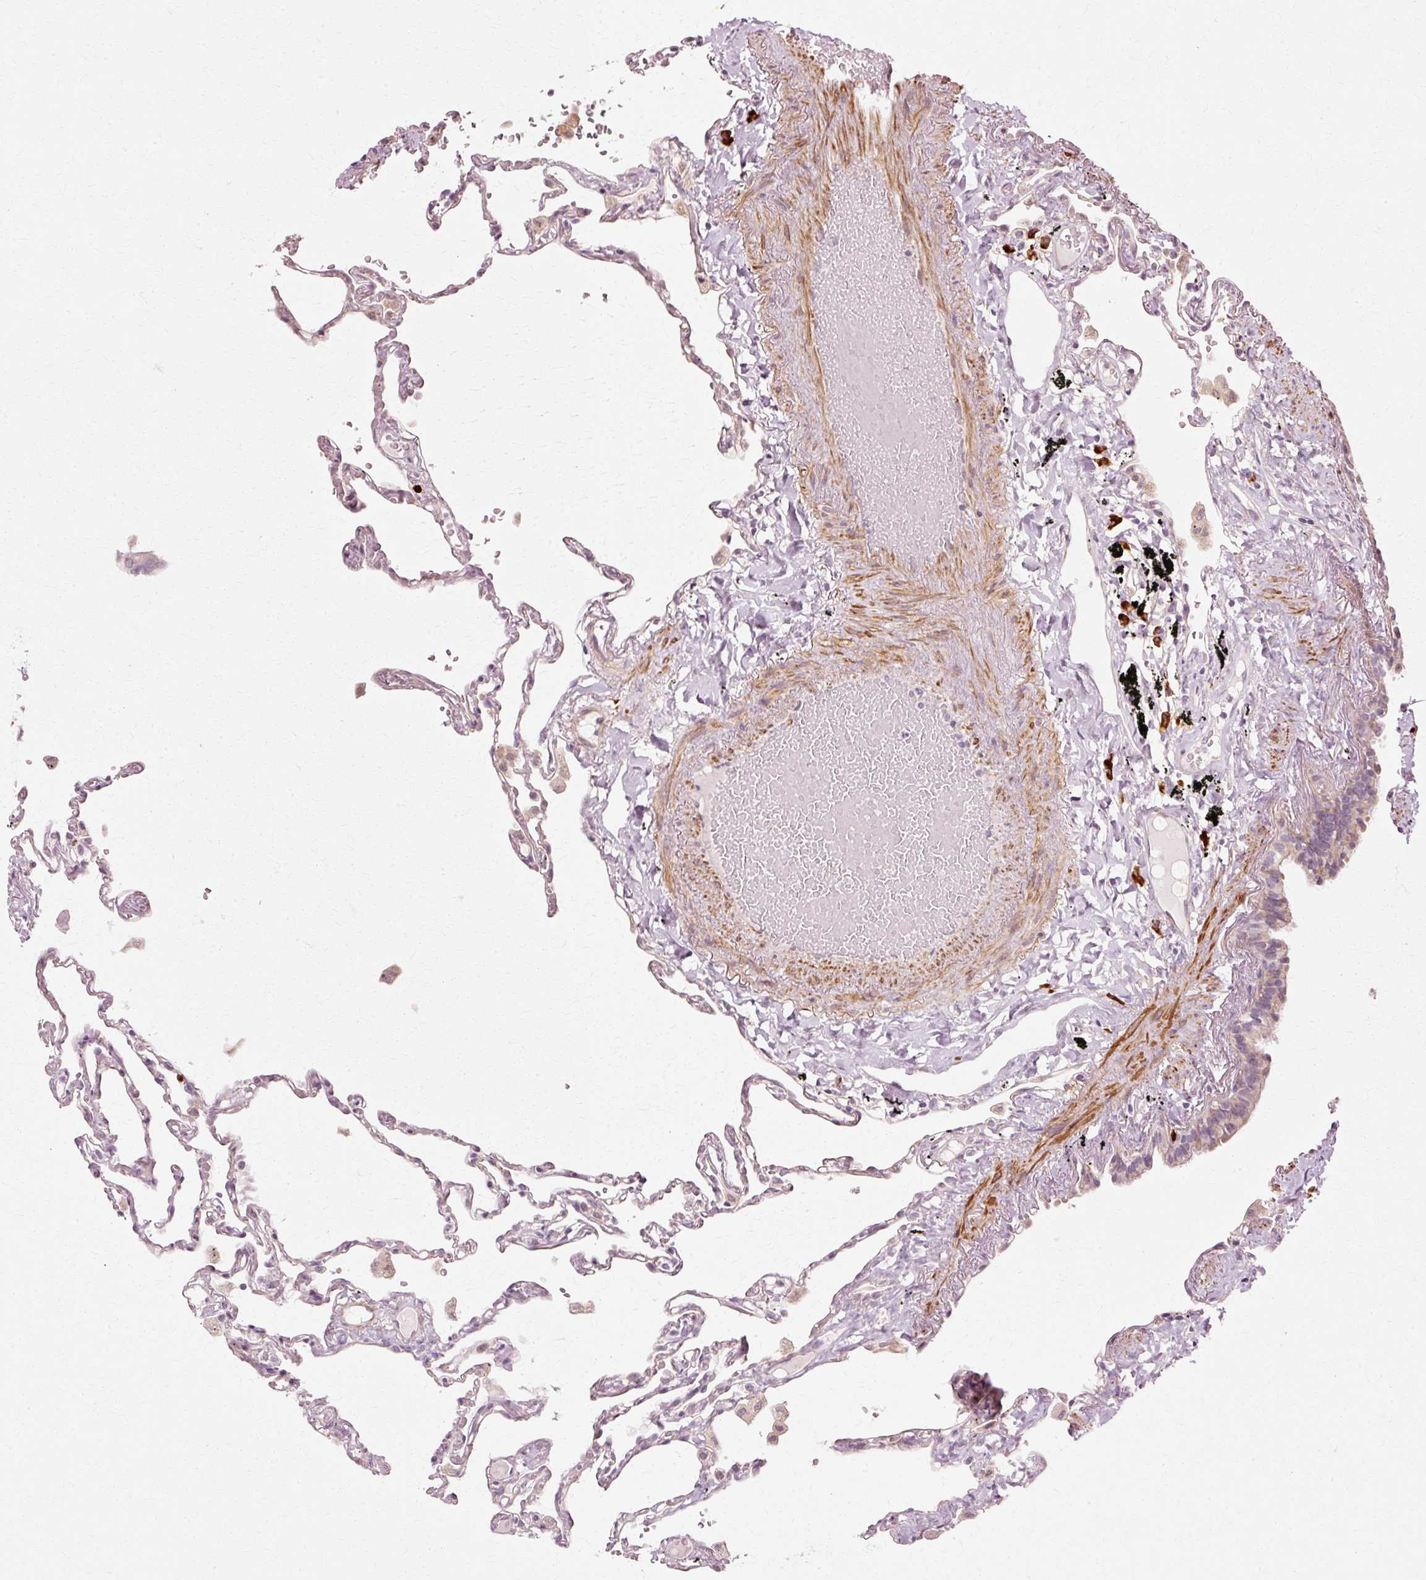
{"staining": {"intensity": "weak", "quantity": "<25%", "location": "cytoplasmic/membranous"}, "tissue": "lung", "cell_type": "Alveolar cells", "image_type": "normal", "snomed": [{"axis": "morphology", "description": "Normal tissue, NOS"}, {"axis": "topography", "description": "Lung"}], "caption": "Immunohistochemistry micrograph of unremarkable human lung stained for a protein (brown), which displays no expression in alveolar cells. (IHC, brightfield microscopy, high magnification).", "gene": "RANBP2", "patient": {"sex": "female", "age": 67}}